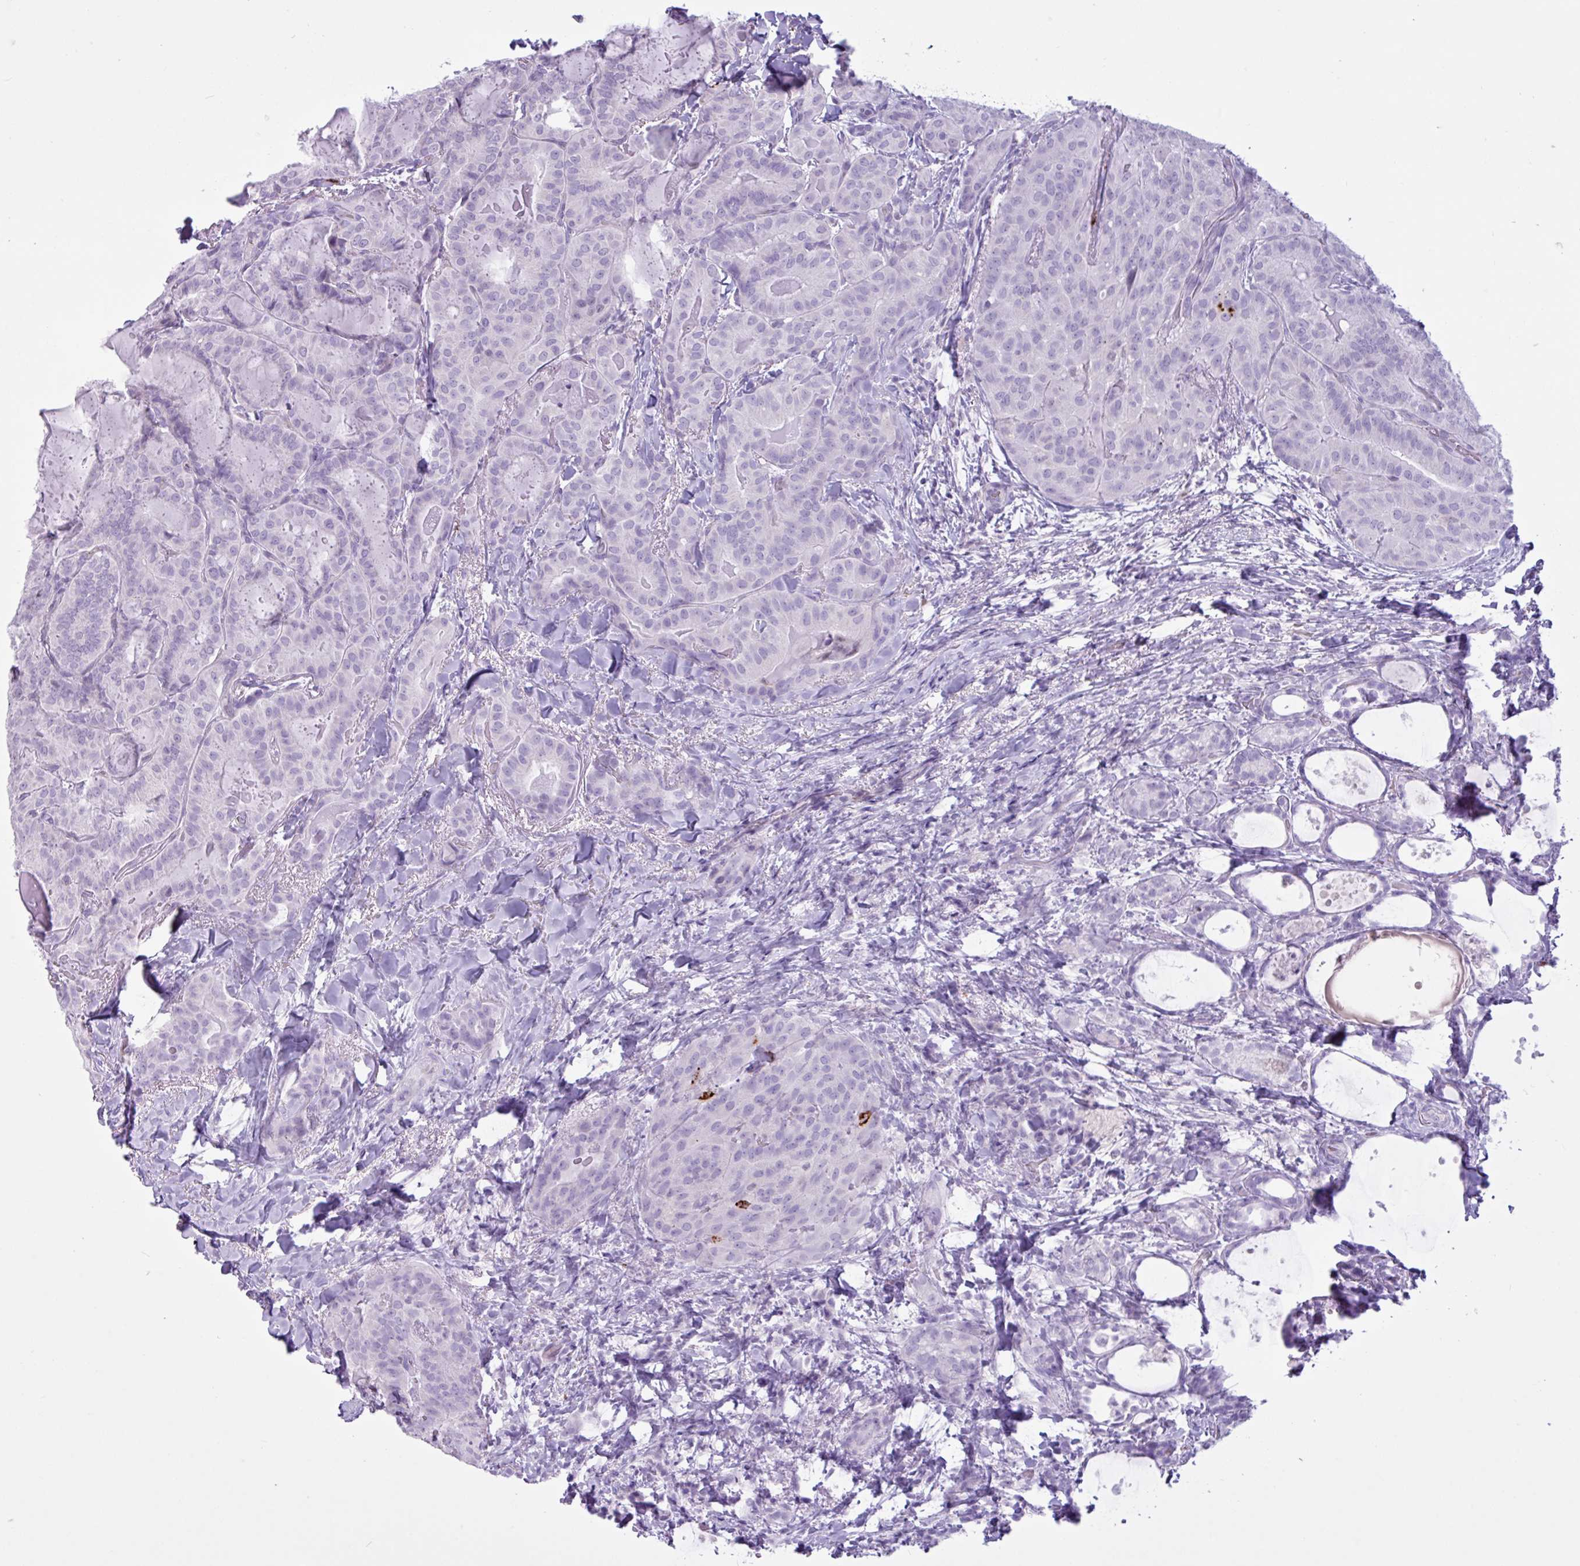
{"staining": {"intensity": "negative", "quantity": "none", "location": "none"}, "tissue": "thyroid cancer", "cell_type": "Tumor cells", "image_type": "cancer", "snomed": [{"axis": "morphology", "description": "Papillary adenocarcinoma, NOS"}, {"axis": "topography", "description": "Thyroid gland"}], "caption": "Tumor cells show no significant staining in papillary adenocarcinoma (thyroid).", "gene": "TMEM178A", "patient": {"sex": "female", "age": 68}}